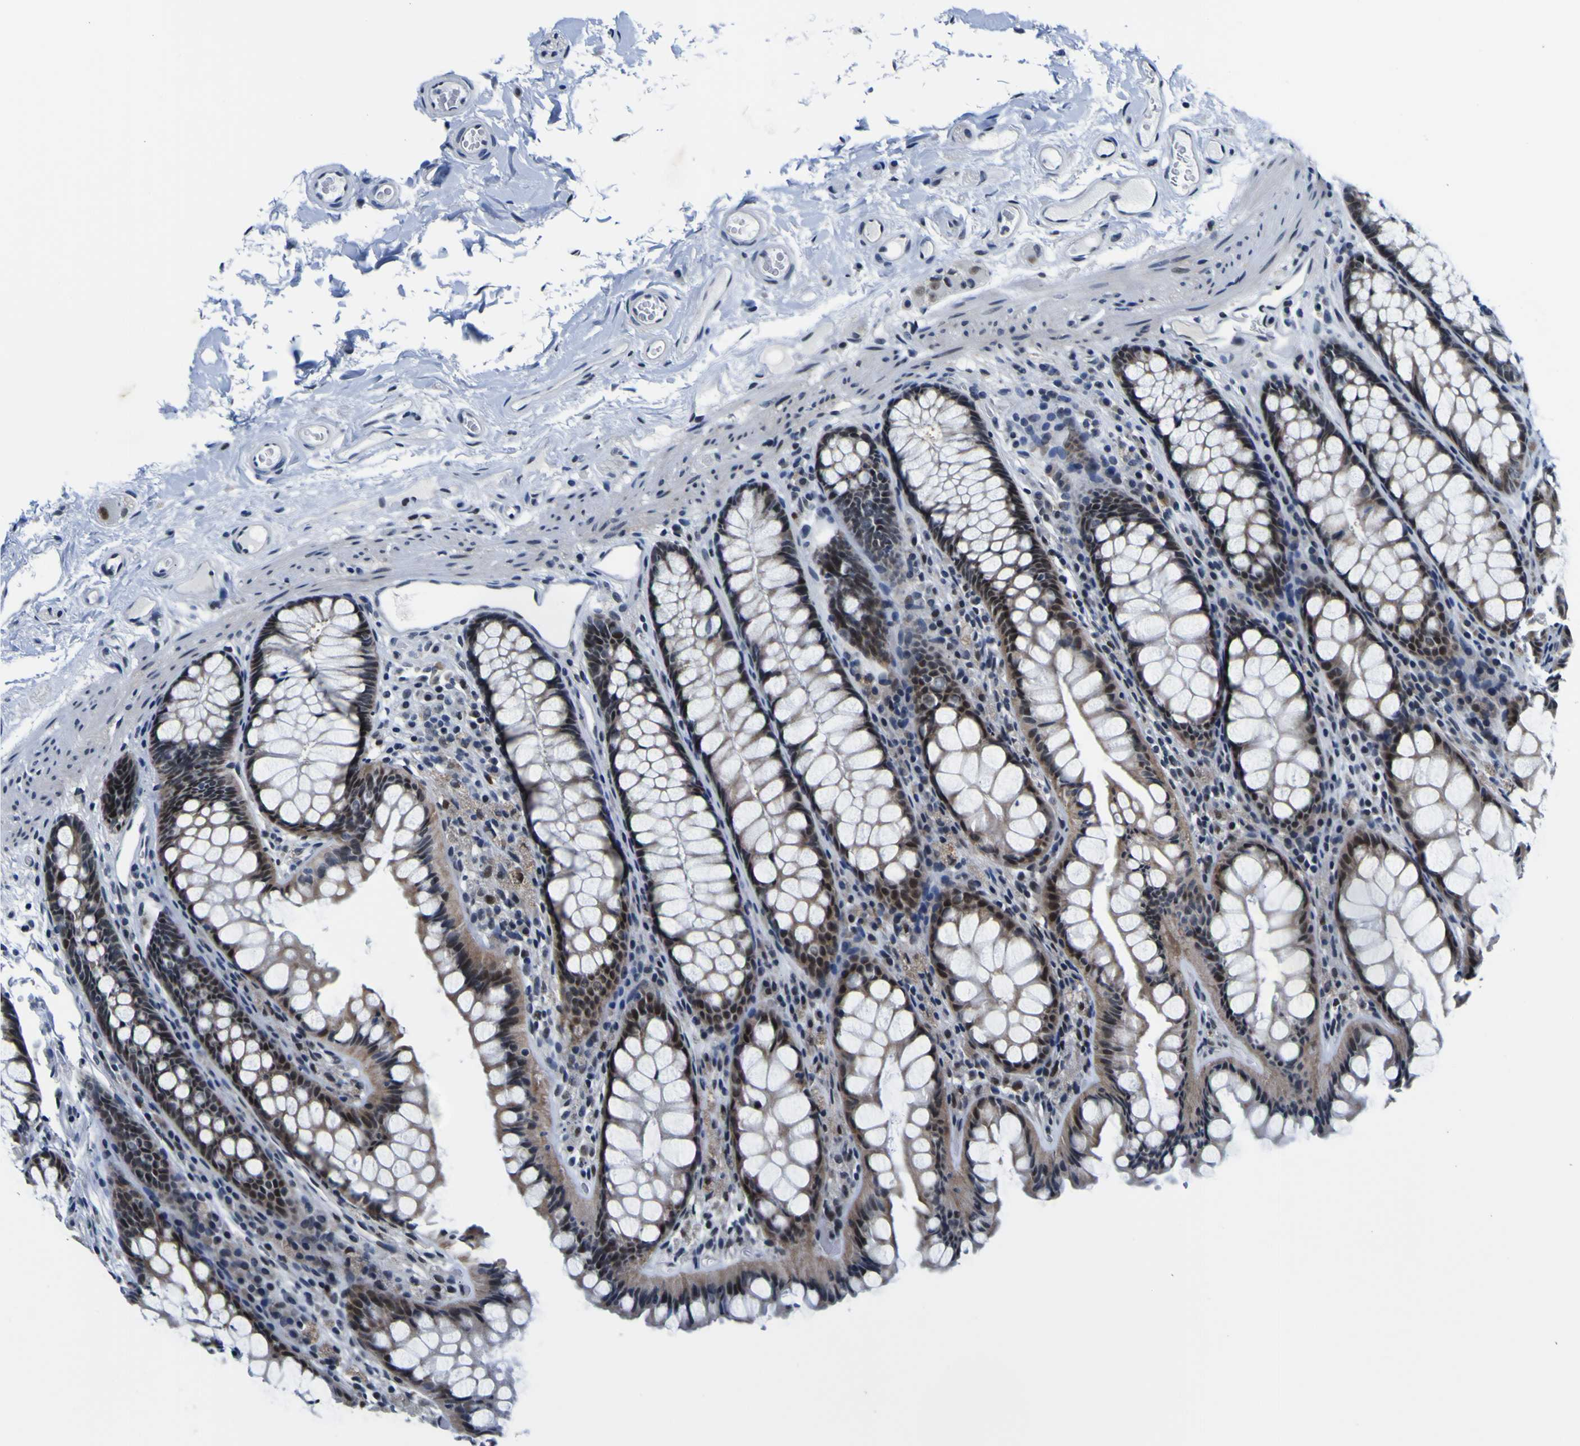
{"staining": {"intensity": "negative", "quantity": "none", "location": "none"}, "tissue": "colon", "cell_type": "Endothelial cells", "image_type": "normal", "snomed": [{"axis": "morphology", "description": "Normal tissue, NOS"}, {"axis": "topography", "description": "Colon"}], "caption": "Normal colon was stained to show a protein in brown. There is no significant staining in endothelial cells.", "gene": "CUL4B", "patient": {"sex": "female", "age": 55}}